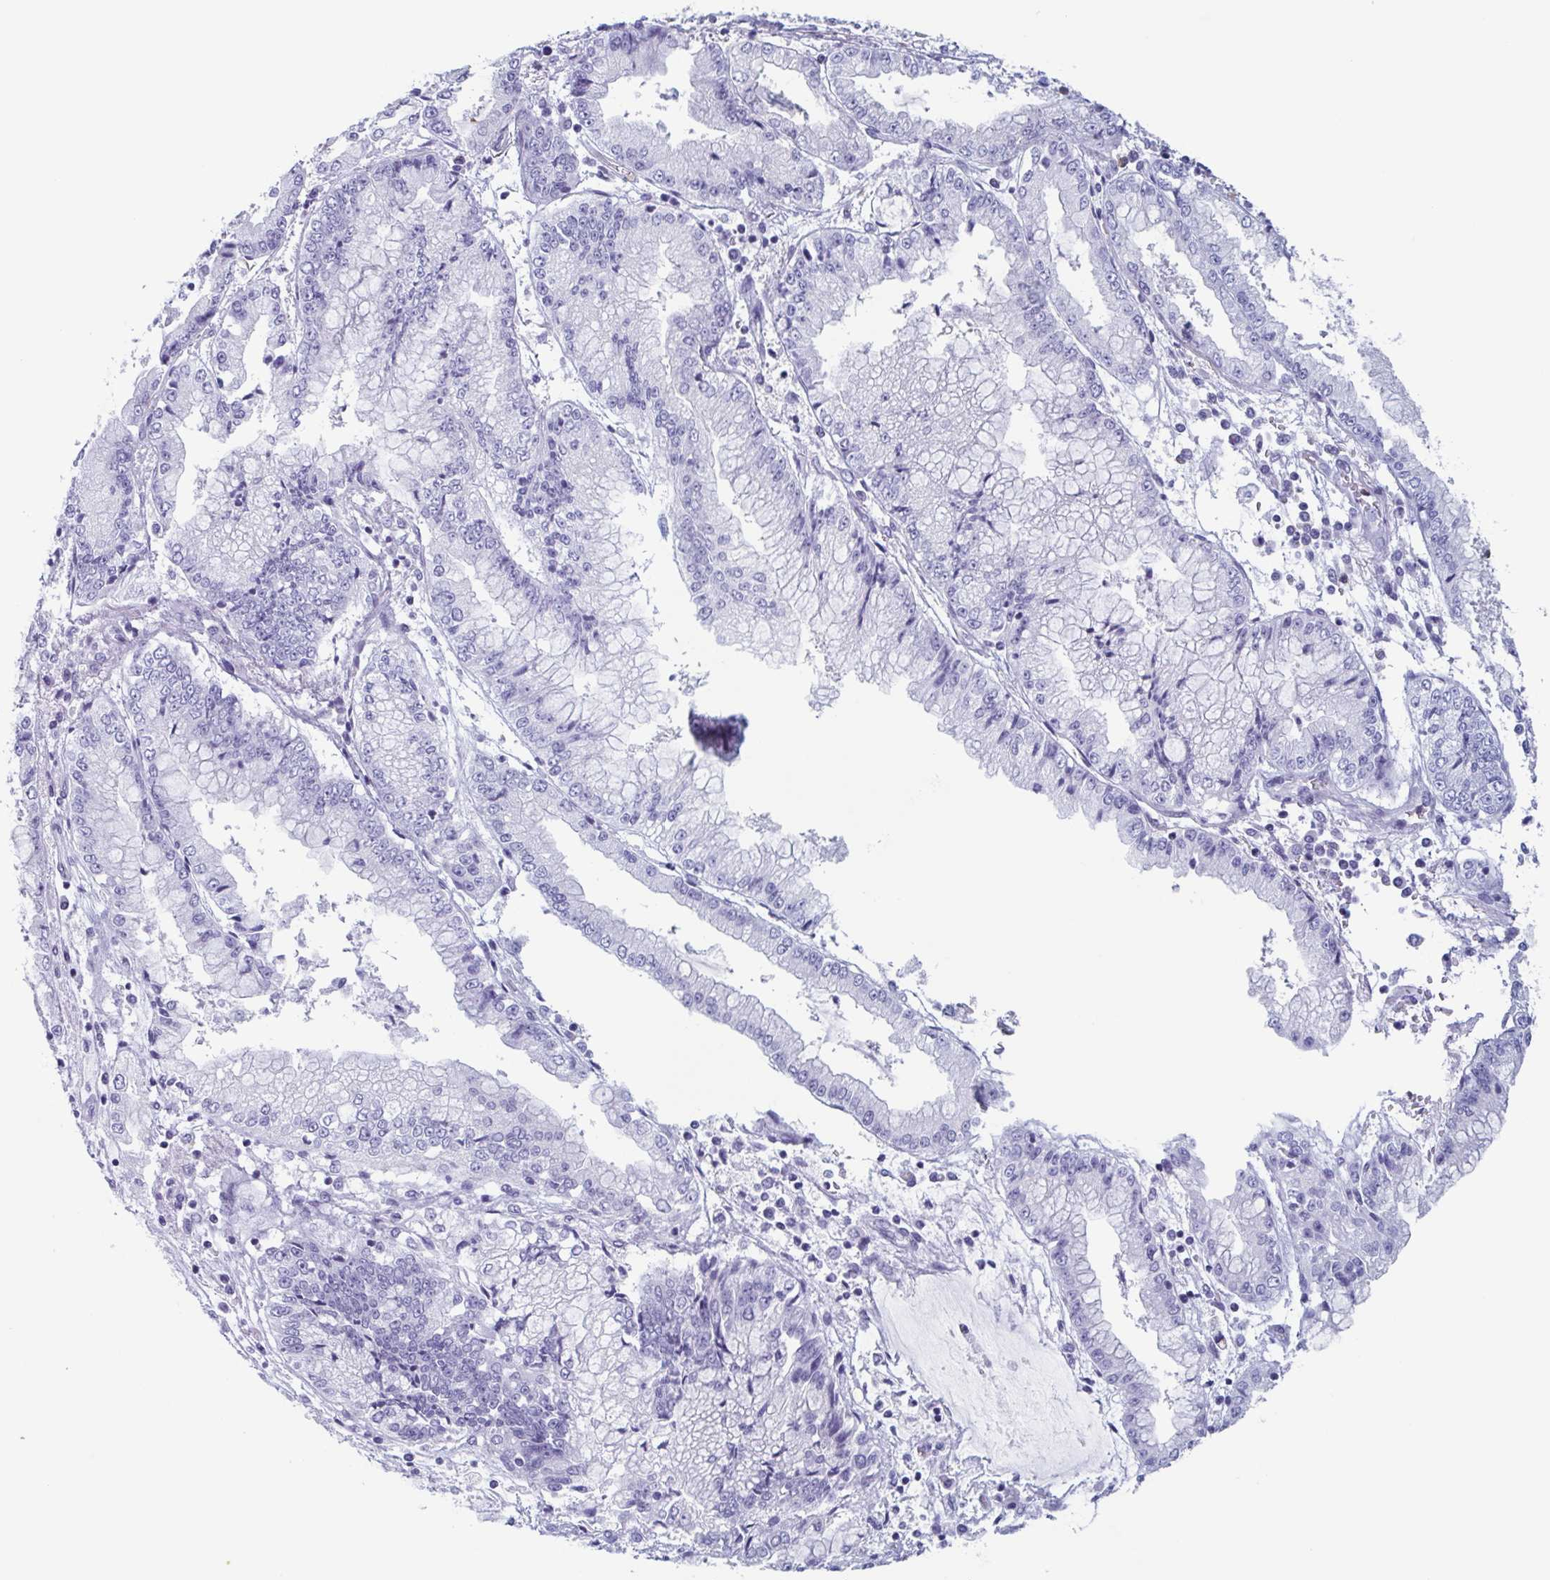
{"staining": {"intensity": "negative", "quantity": "none", "location": "none"}, "tissue": "stomach cancer", "cell_type": "Tumor cells", "image_type": "cancer", "snomed": [{"axis": "morphology", "description": "Adenocarcinoma, NOS"}, {"axis": "topography", "description": "Stomach, upper"}], "caption": "Human adenocarcinoma (stomach) stained for a protein using immunohistochemistry reveals no positivity in tumor cells.", "gene": "BPI", "patient": {"sex": "female", "age": 74}}